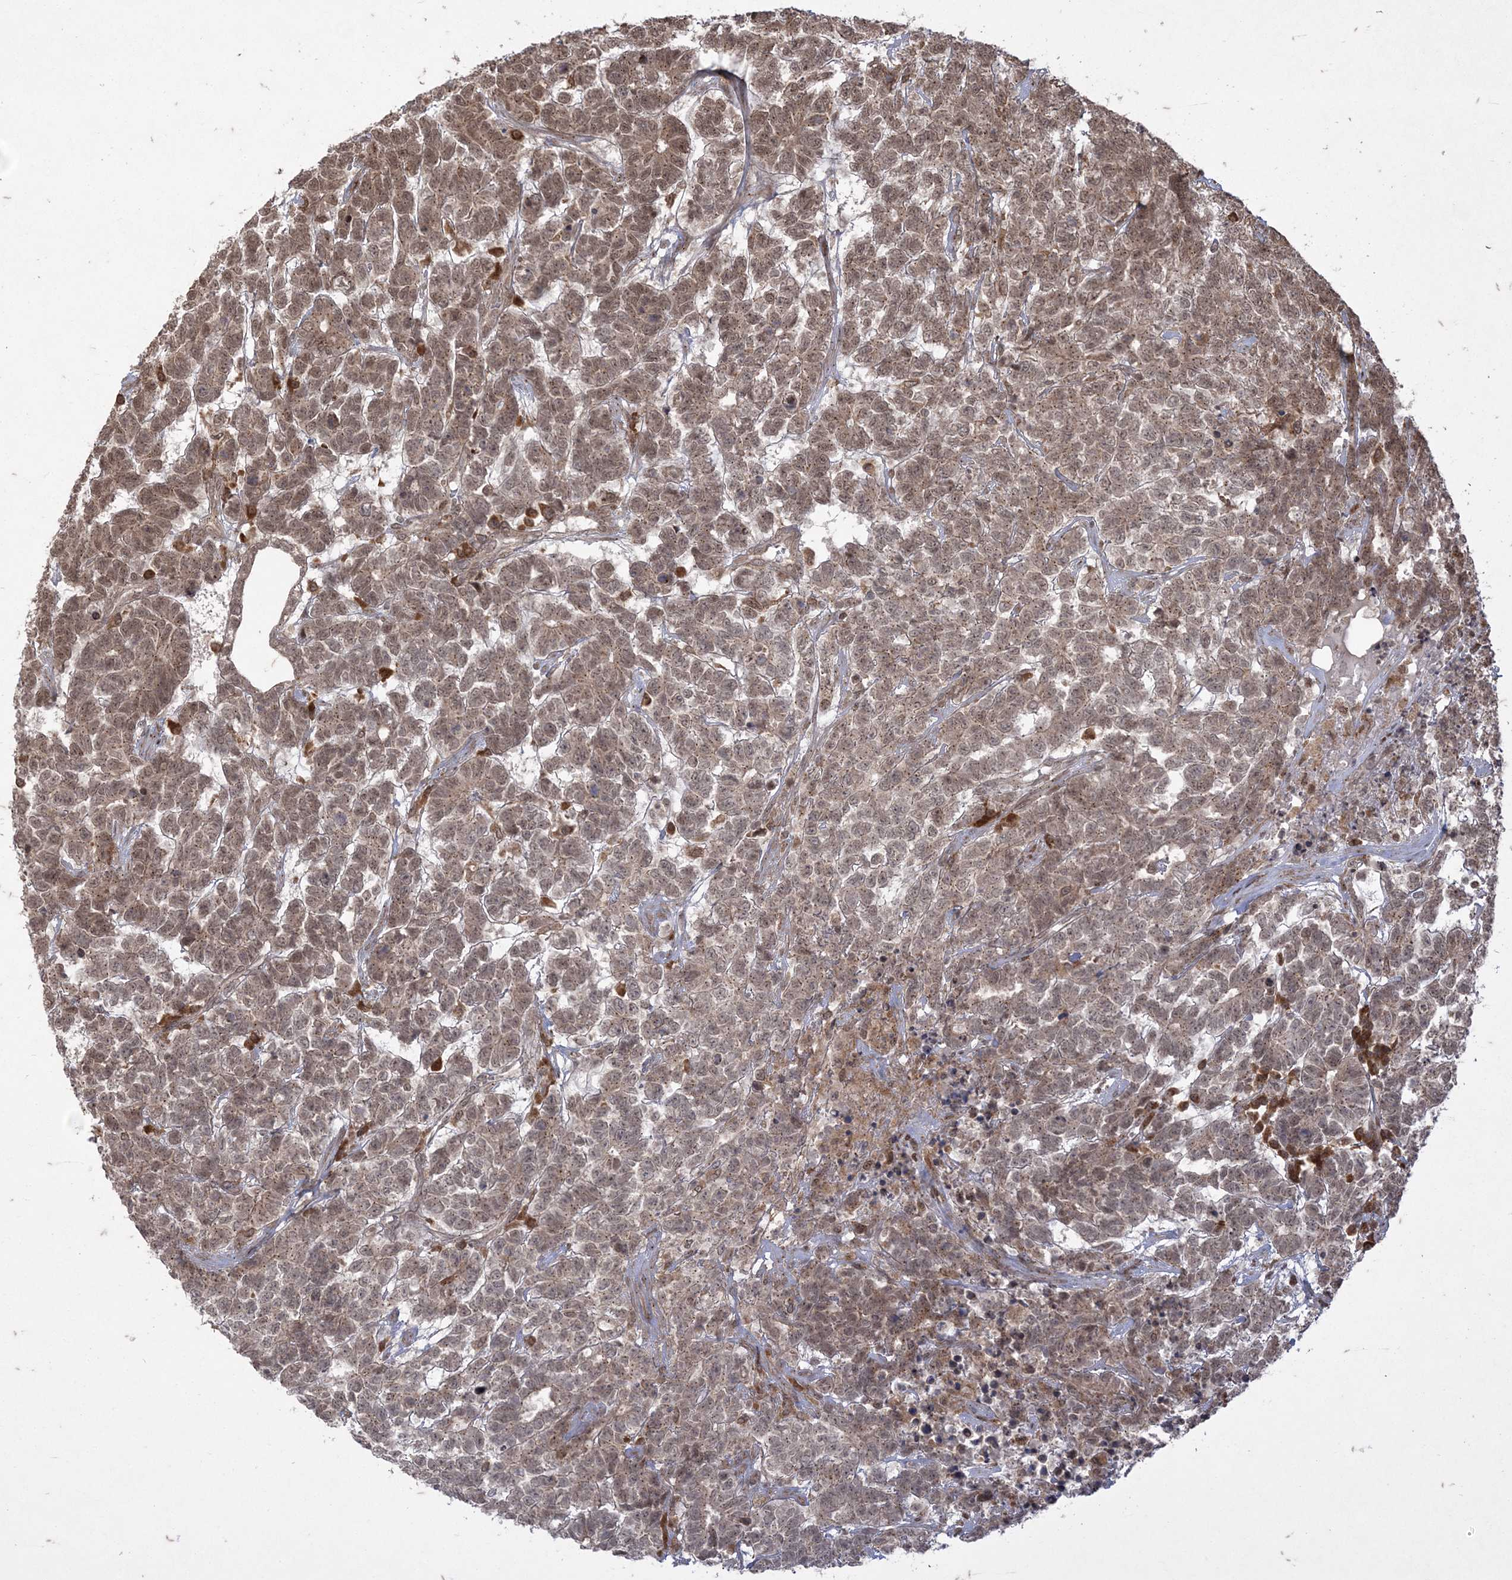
{"staining": {"intensity": "moderate", "quantity": ">75%", "location": "cytoplasmic/membranous,nuclear"}, "tissue": "testis cancer", "cell_type": "Tumor cells", "image_type": "cancer", "snomed": [{"axis": "morphology", "description": "Carcinoma, Embryonal, NOS"}, {"axis": "topography", "description": "Testis"}], "caption": "This photomicrograph reveals testis cancer stained with immunohistochemistry (IHC) to label a protein in brown. The cytoplasmic/membranous and nuclear of tumor cells show moderate positivity for the protein. Nuclei are counter-stained blue.", "gene": "RRAS", "patient": {"sex": "male", "age": 26}}